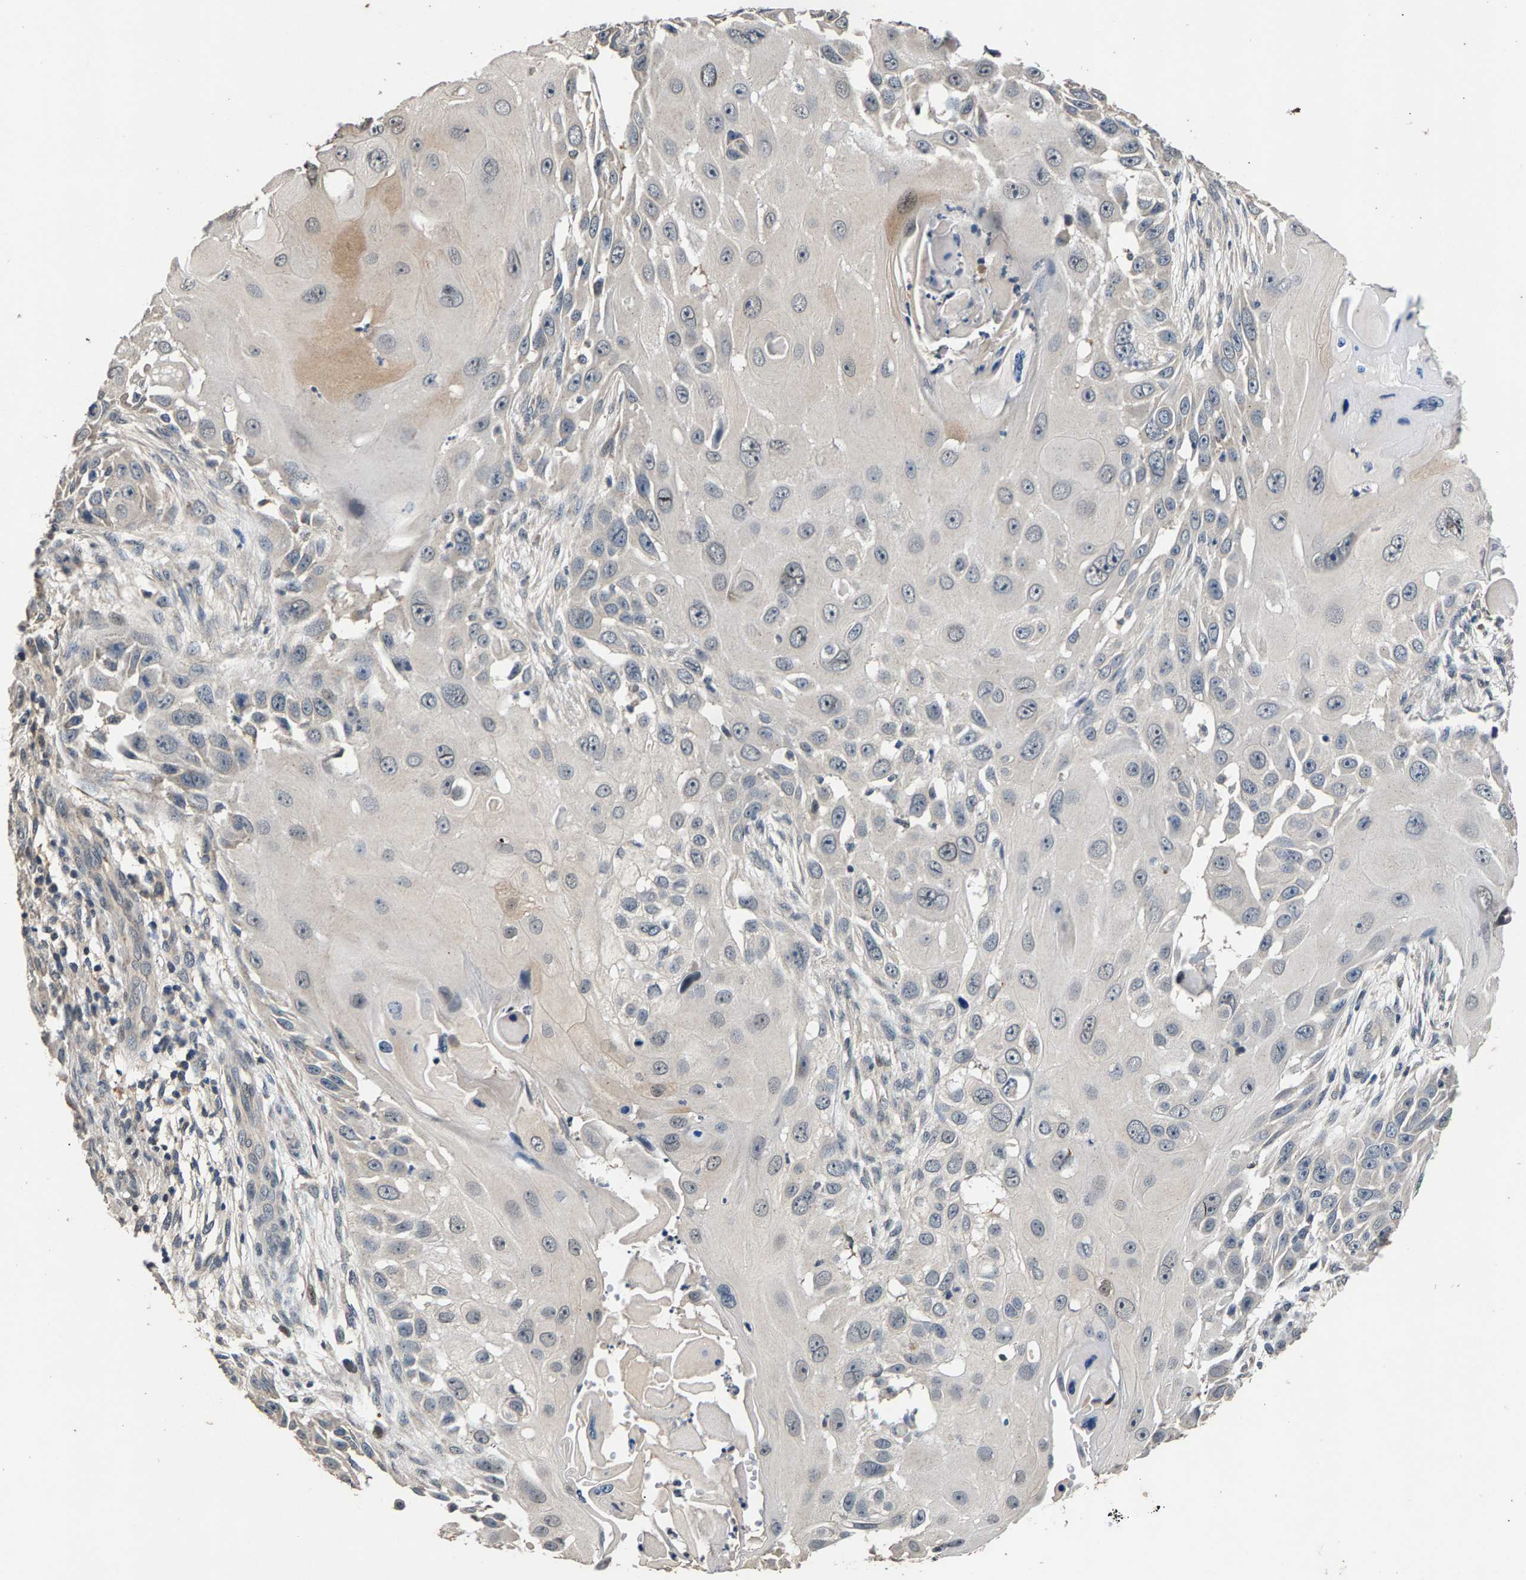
{"staining": {"intensity": "weak", "quantity": "<25%", "location": "cytoplasmic/membranous"}, "tissue": "skin cancer", "cell_type": "Tumor cells", "image_type": "cancer", "snomed": [{"axis": "morphology", "description": "Squamous cell carcinoma, NOS"}, {"axis": "topography", "description": "Skin"}], "caption": "The histopathology image demonstrates no significant staining in tumor cells of skin cancer (squamous cell carcinoma).", "gene": "RBM33", "patient": {"sex": "female", "age": 44}}